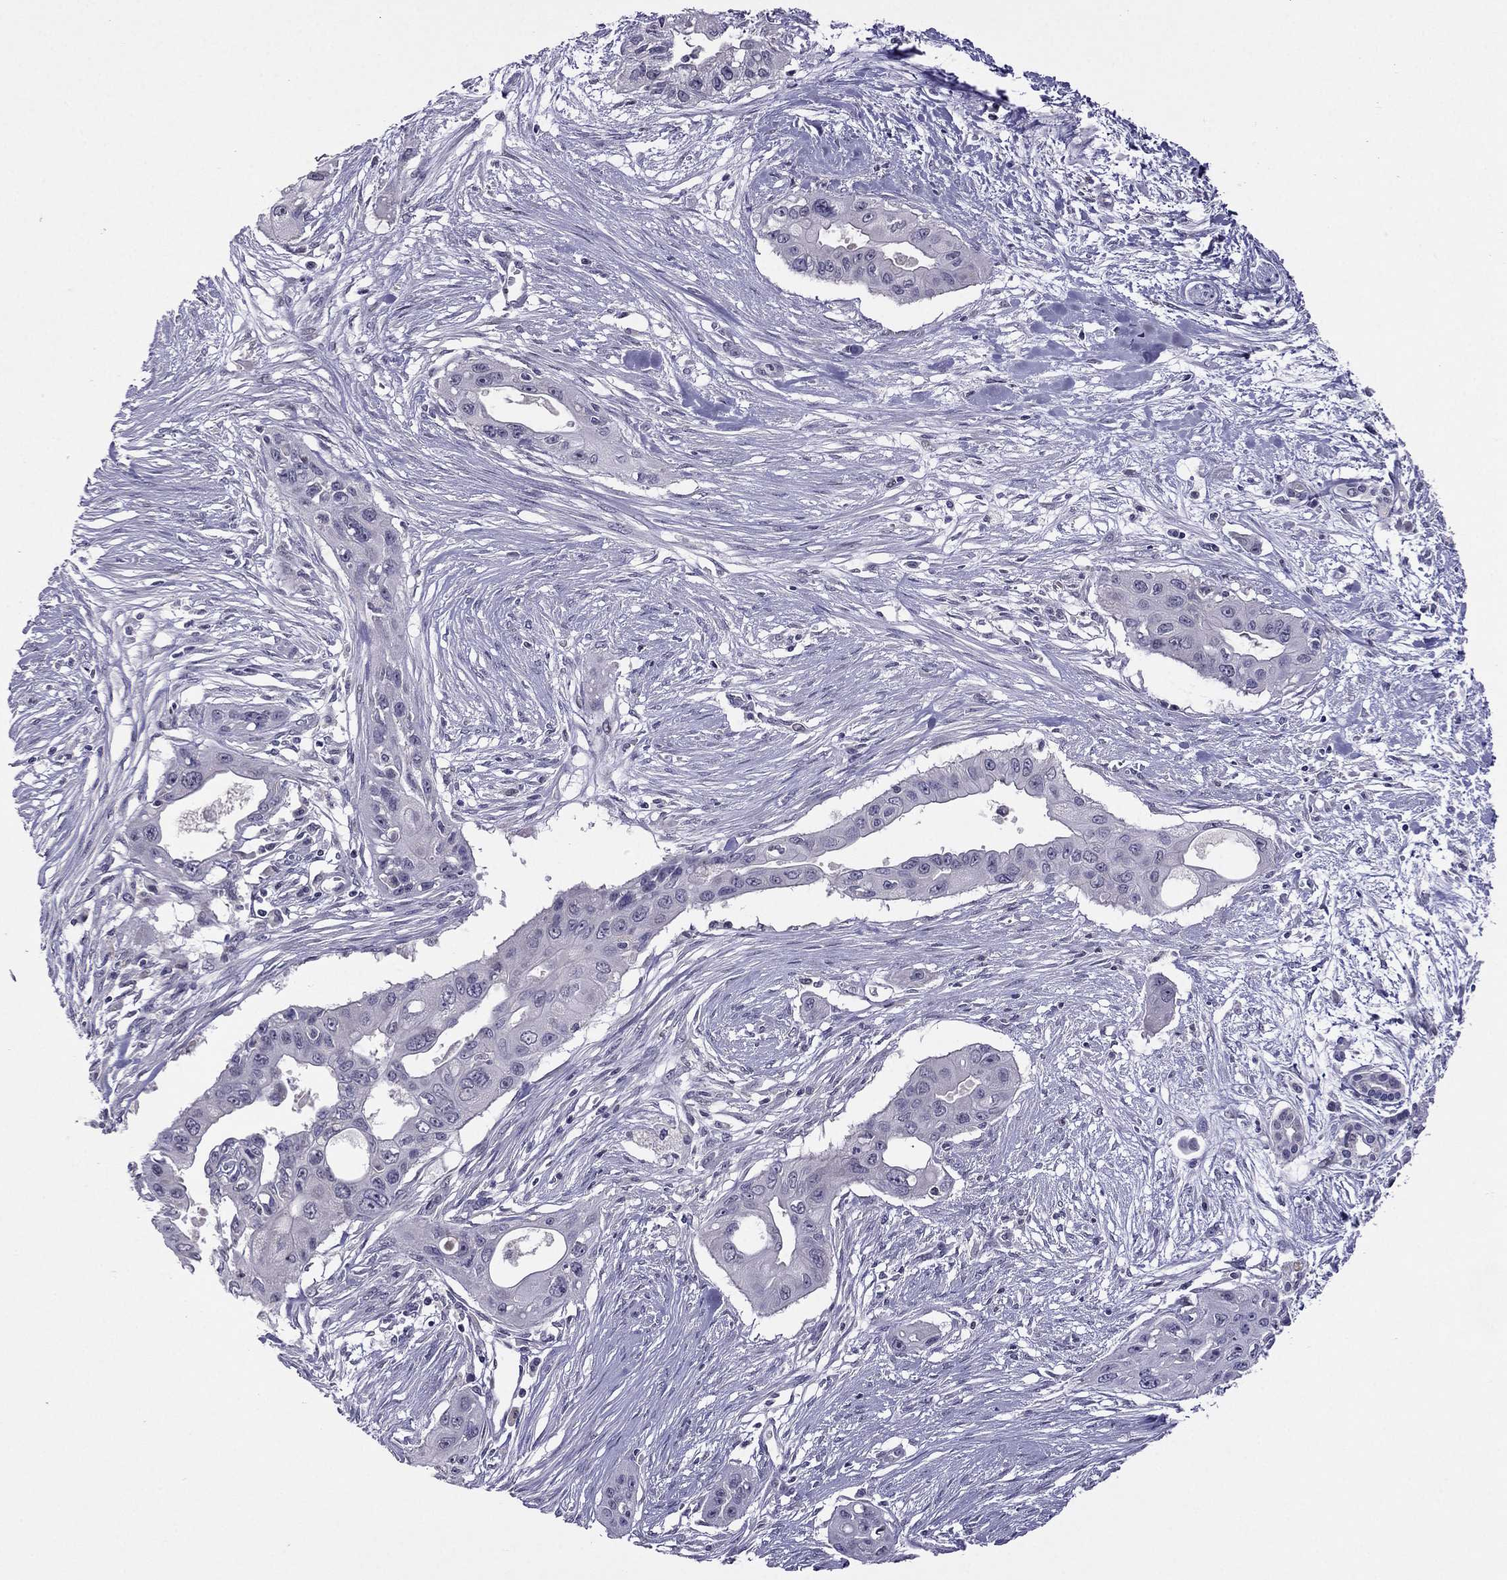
{"staining": {"intensity": "negative", "quantity": "none", "location": "none"}, "tissue": "pancreatic cancer", "cell_type": "Tumor cells", "image_type": "cancer", "snomed": [{"axis": "morphology", "description": "Adenocarcinoma, NOS"}, {"axis": "topography", "description": "Pancreas"}], "caption": "There is no significant expression in tumor cells of pancreatic cancer. (DAB immunohistochemistry, high magnification).", "gene": "SPTBN4", "patient": {"sex": "male", "age": 60}}